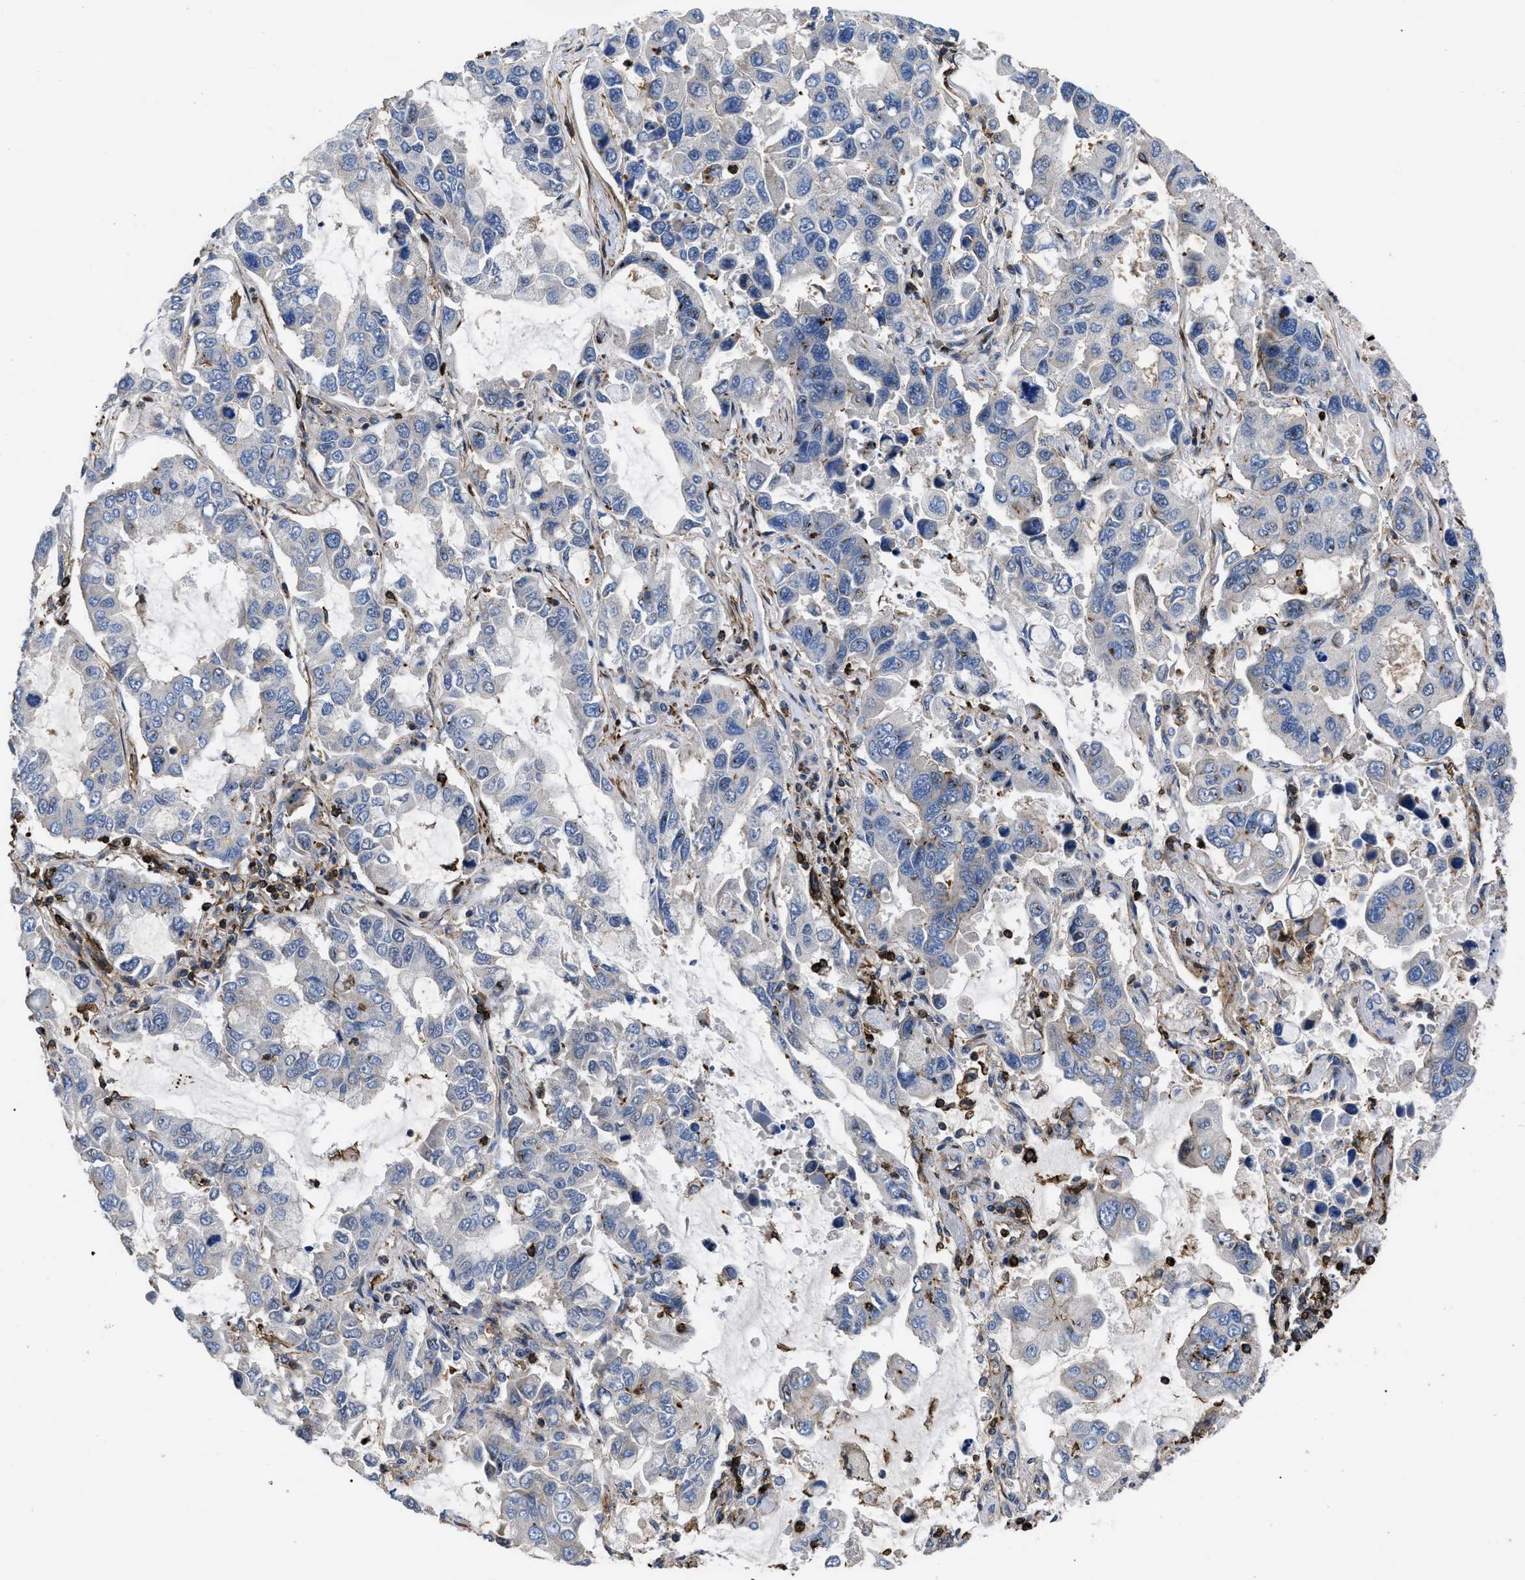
{"staining": {"intensity": "negative", "quantity": "none", "location": "none"}, "tissue": "lung cancer", "cell_type": "Tumor cells", "image_type": "cancer", "snomed": [{"axis": "morphology", "description": "Adenocarcinoma, NOS"}, {"axis": "topography", "description": "Lung"}], "caption": "Tumor cells are negative for brown protein staining in adenocarcinoma (lung). (DAB IHC visualized using brightfield microscopy, high magnification).", "gene": "SCUBE2", "patient": {"sex": "male", "age": 64}}